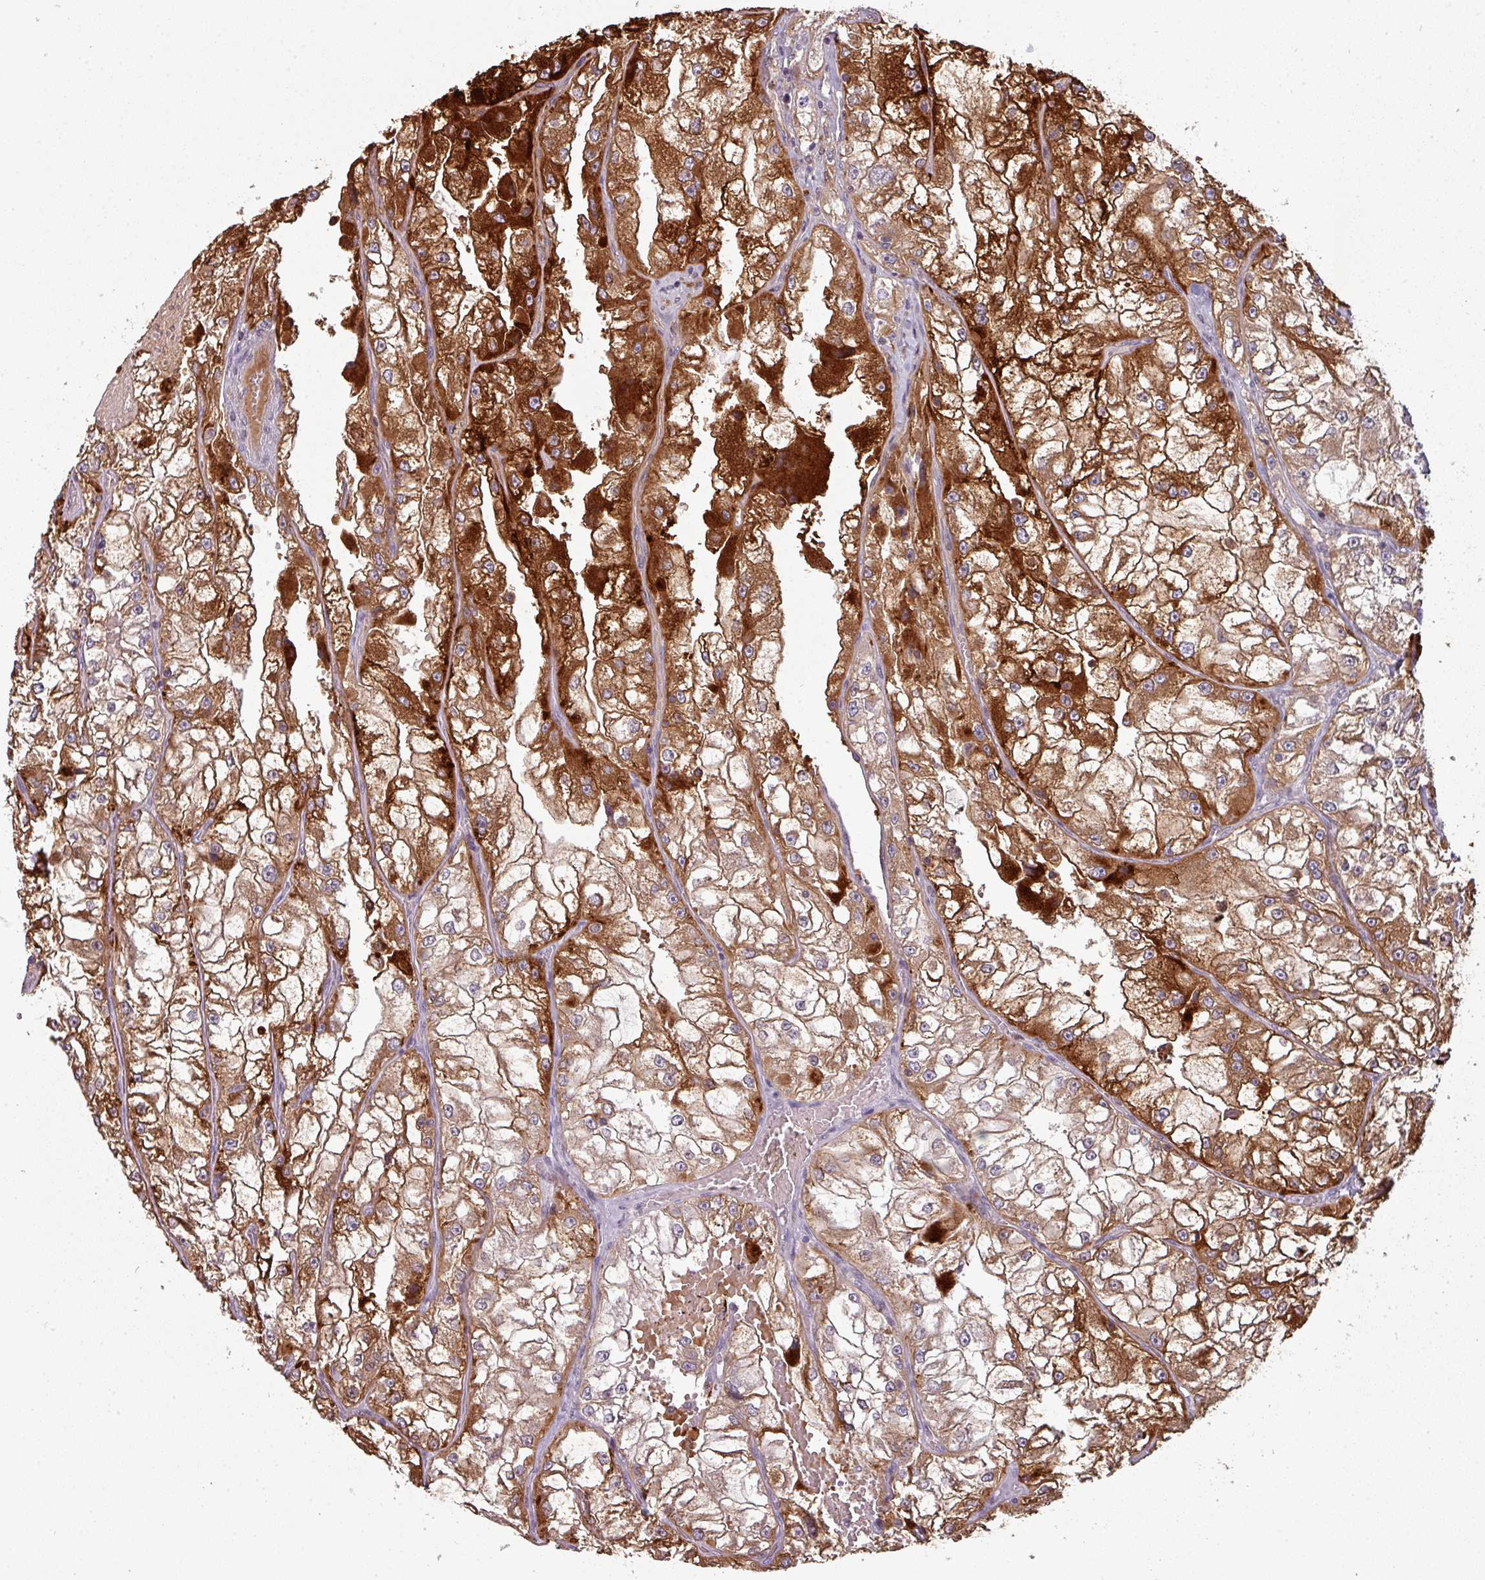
{"staining": {"intensity": "strong", "quantity": ">75%", "location": "cytoplasmic/membranous"}, "tissue": "renal cancer", "cell_type": "Tumor cells", "image_type": "cancer", "snomed": [{"axis": "morphology", "description": "Adenocarcinoma, NOS"}, {"axis": "topography", "description": "Kidney"}], "caption": "Renal cancer (adenocarcinoma) stained with a protein marker shows strong staining in tumor cells.", "gene": "TMEFF1", "patient": {"sex": "female", "age": 72}}